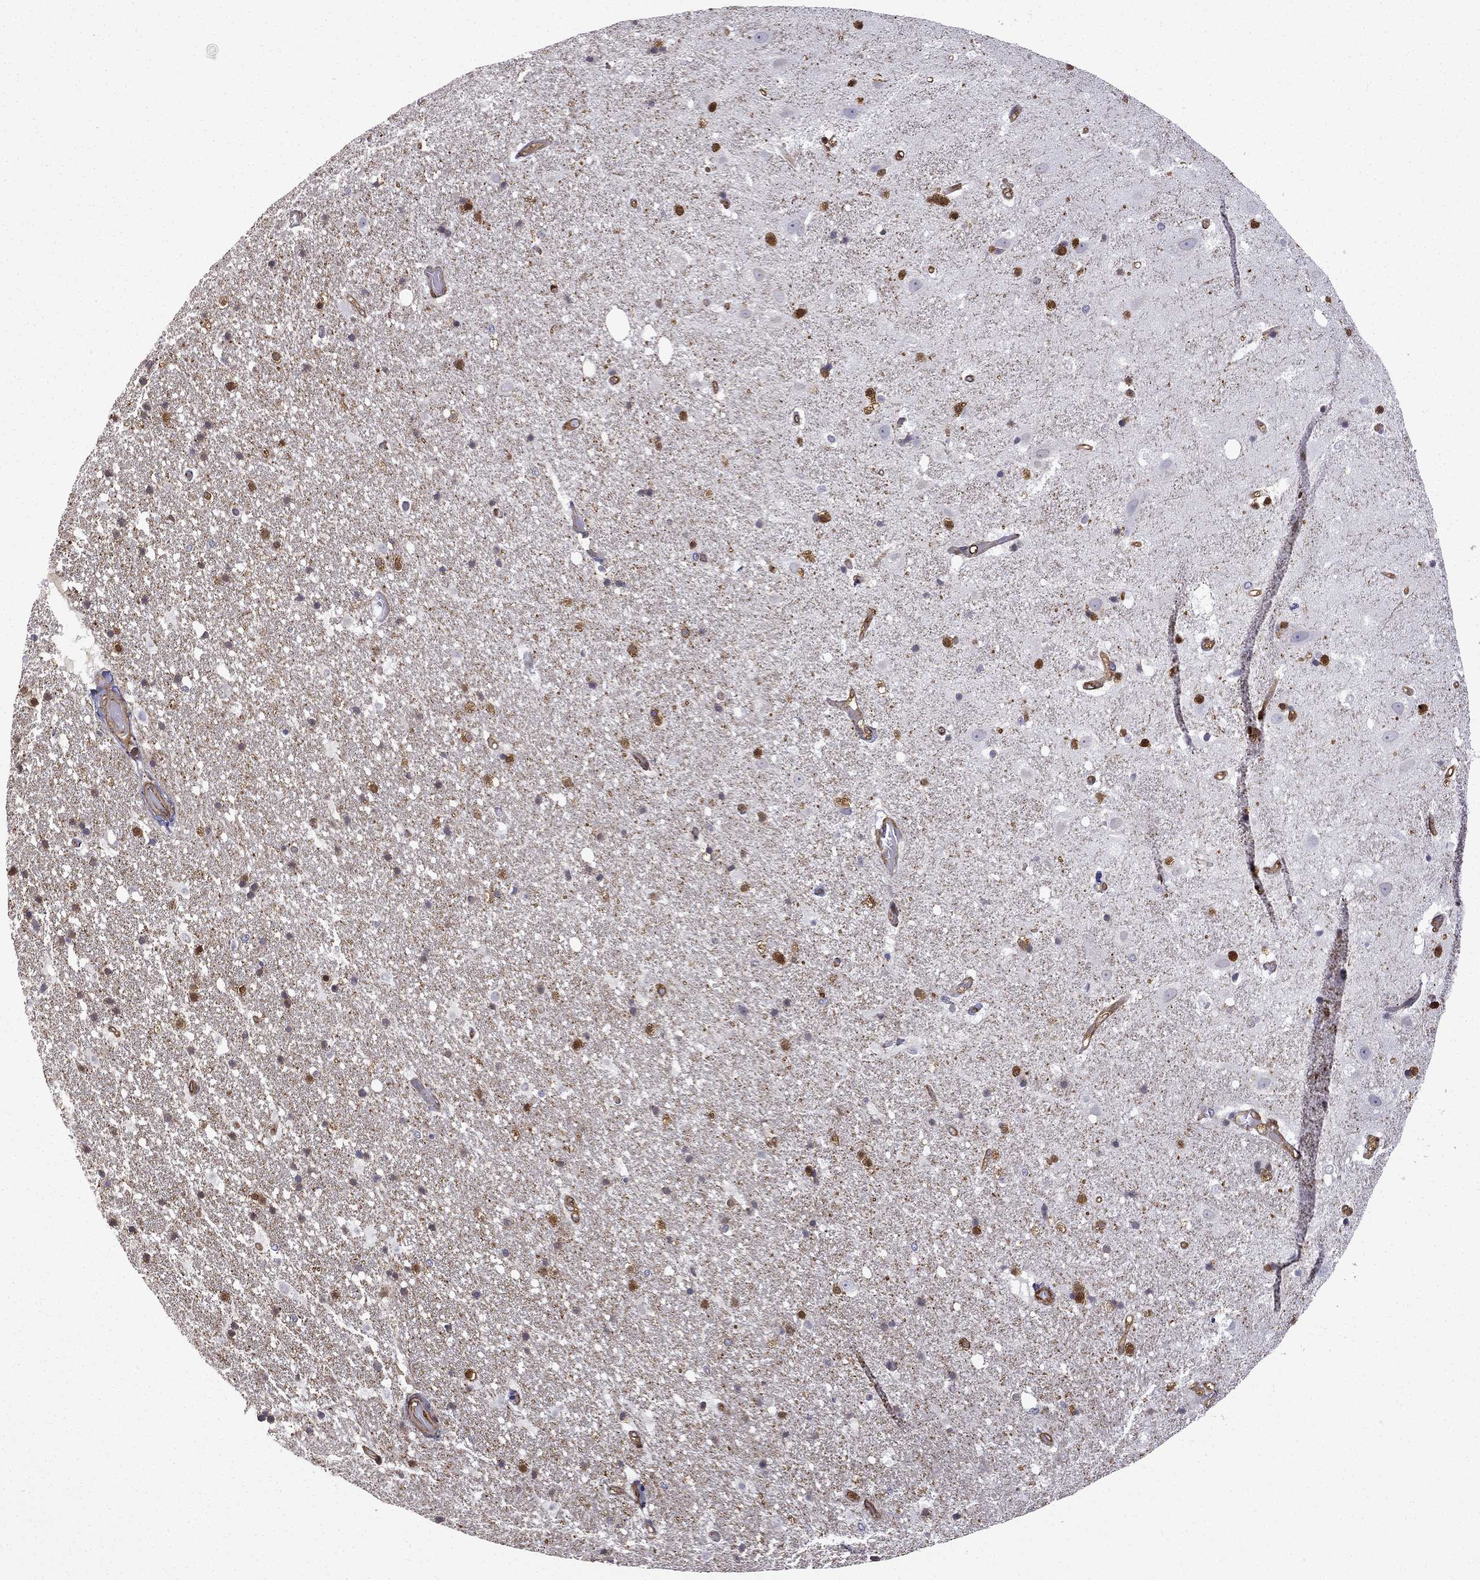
{"staining": {"intensity": "strong", "quantity": ">75%", "location": "cytoplasmic/membranous"}, "tissue": "hippocampus", "cell_type": "Glial cells", "image_type": "normal", "snomed": [{"axis": "morphology", "description": "Normal tissue, NOS"}, {"axis": "topography", "description": "Hippocampus"}], "caption": "The micrograph shows immunohistochemical staining of benign hippocampus. There is strong cytoplasmic/membranous positivity is present in approximately >75% of glial cells. (Brightfield microscopy of DAB IHC at high magnification).", "gene": "MAP4", "patient": {"sex": "male", "age": 49}}